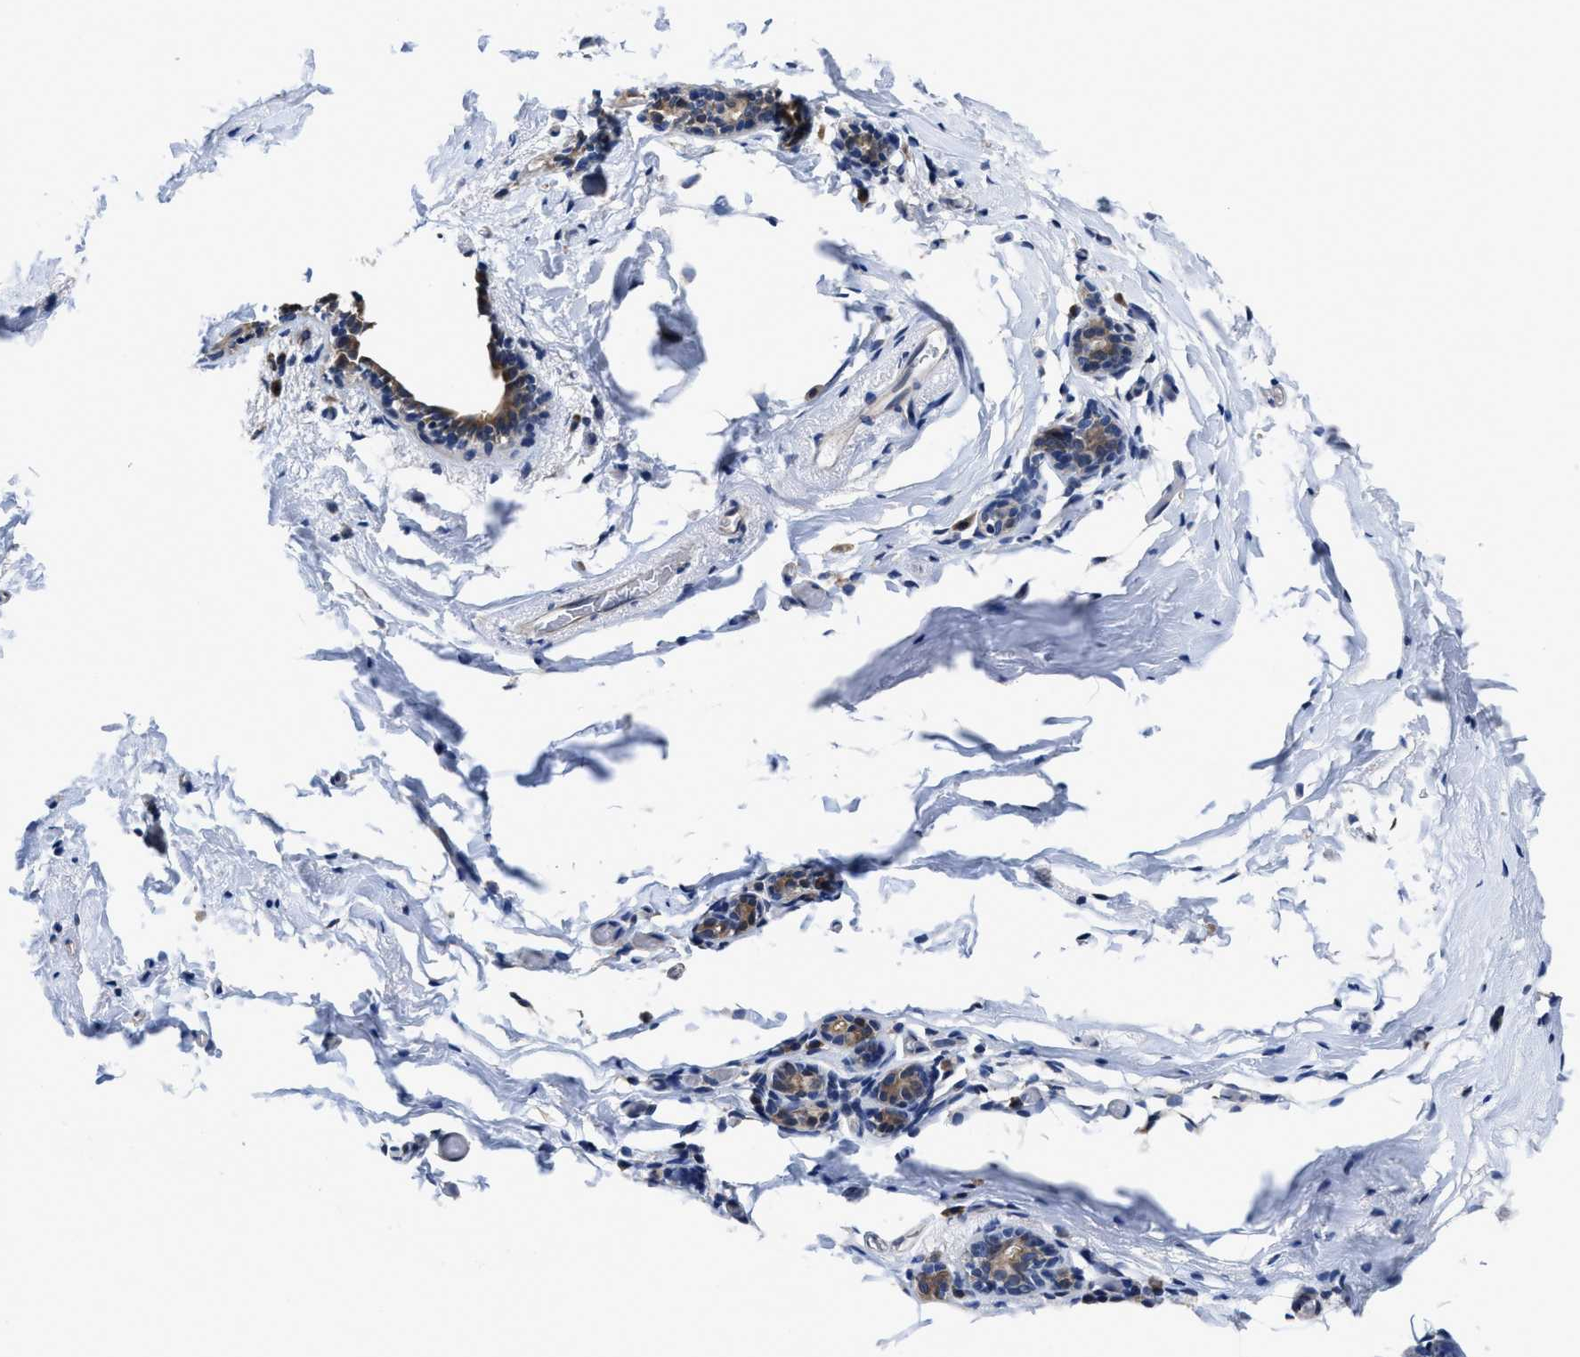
{"staining": {"intensity": "negative", "quantity": "none", "location": "none"}, "tissue": "breast", "cell_type": "Adipocytes", "image_type": "normal", "snomed": [{"axis": "morphology", "description": "Normal tissue, NOS"}, {"axis": "topography", "description": "Breast"}], "caption": "This is a histopathology image of immunohistochemistry staining of normal breast, which shows no expression in adipocytes.", "gene": "HOOK1", "patient": {"sex": "female", "age": 62}}